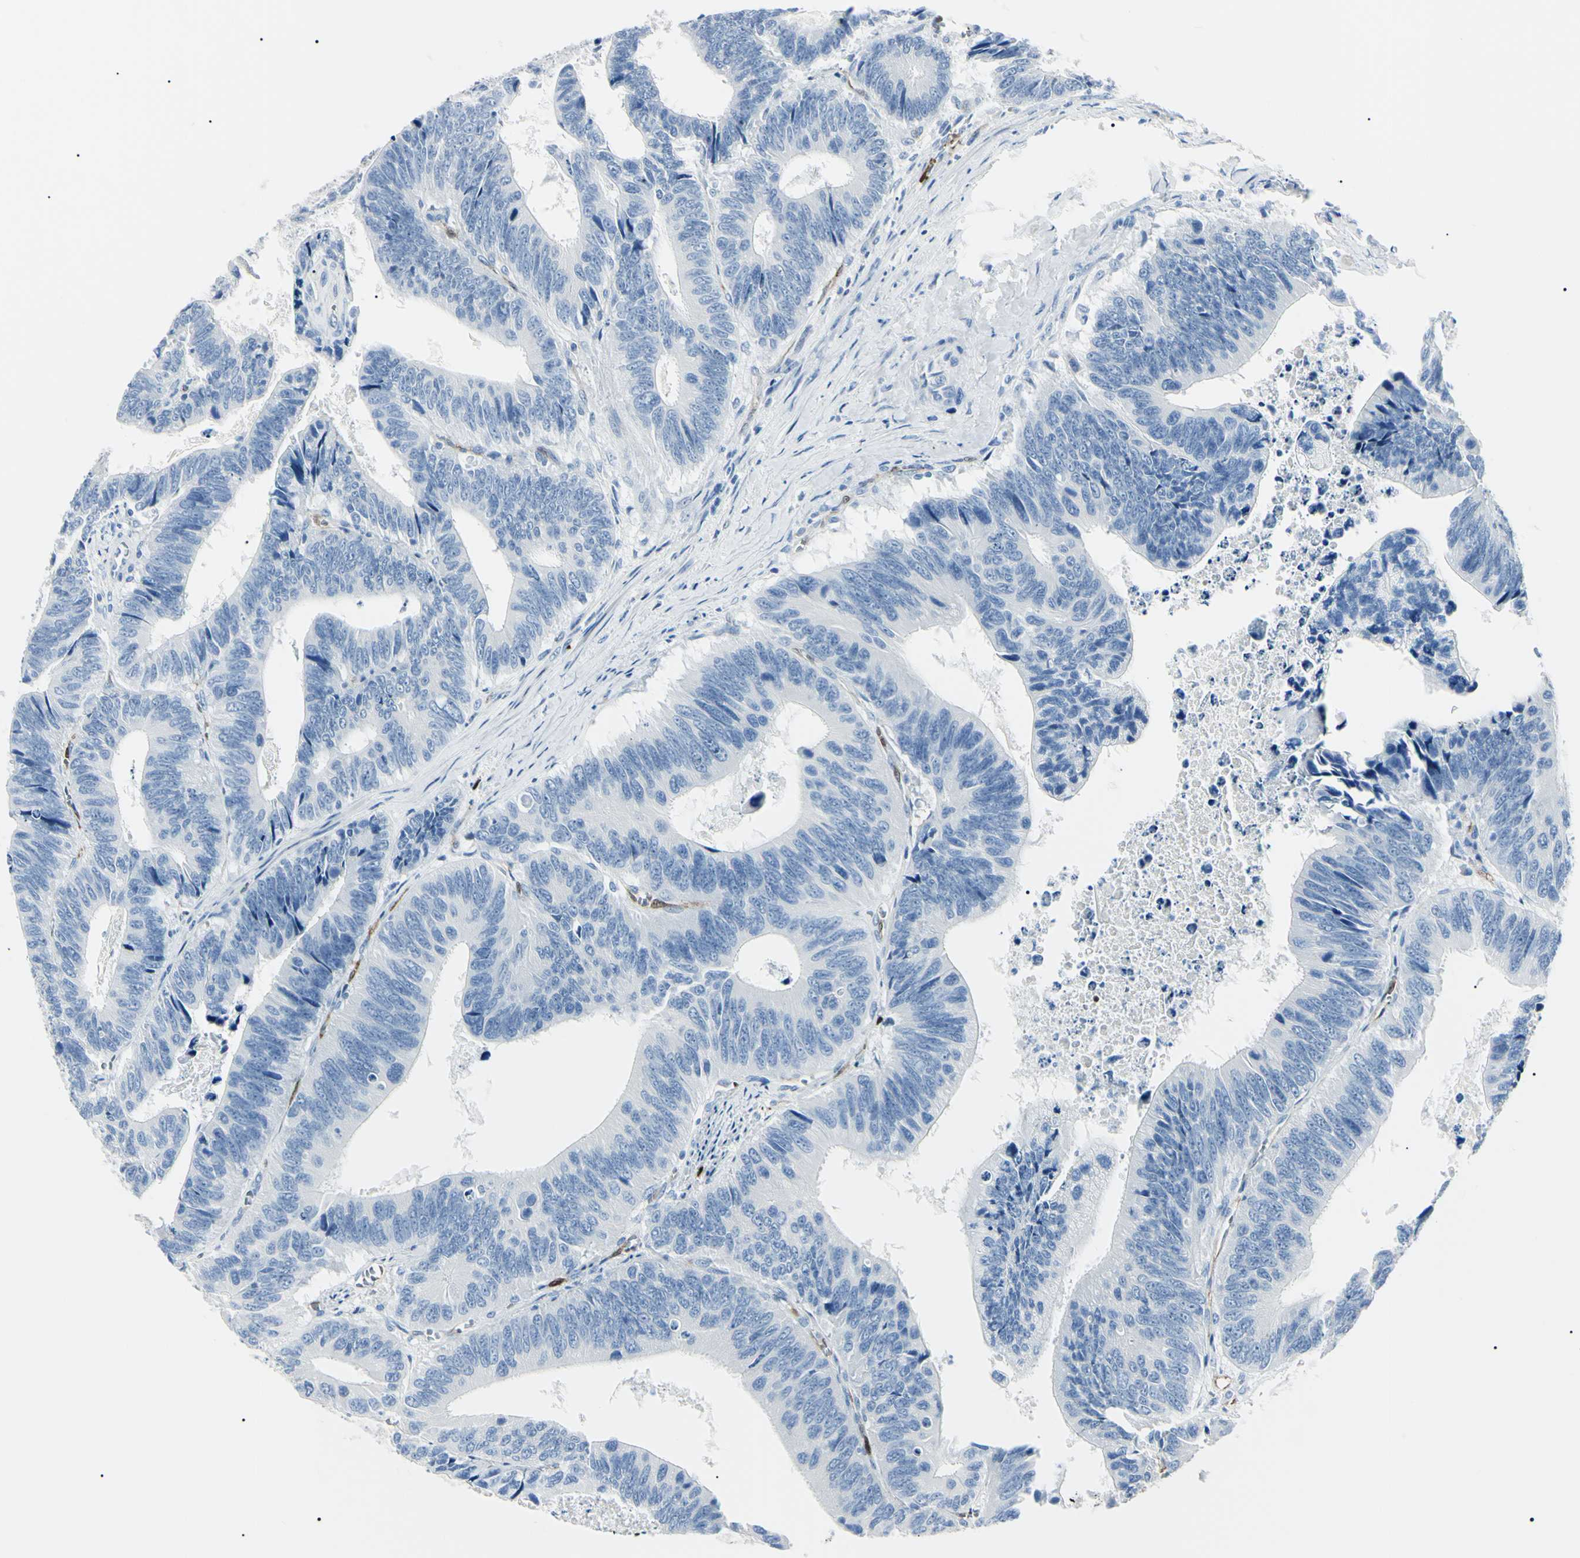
{"staining": {"intensity": "negative", "quantity": "none", "location": "none"}, "tissue": "colorectal cancer", "cell_type": "Tumor cells", "image_type": "cancer", "snomed": [{"axis": "morphology", "description": "Adenocarcinoma, NOS"}, {"axis": "topography", "description": "Colon"}], "caption": "Colorectal cancer (adenocarcinoma) was stained to show a protein in brown. There is no significant positivity in tumor cells.", "gene": "CA2", "patient": {"sex": "male", "age": 72}}